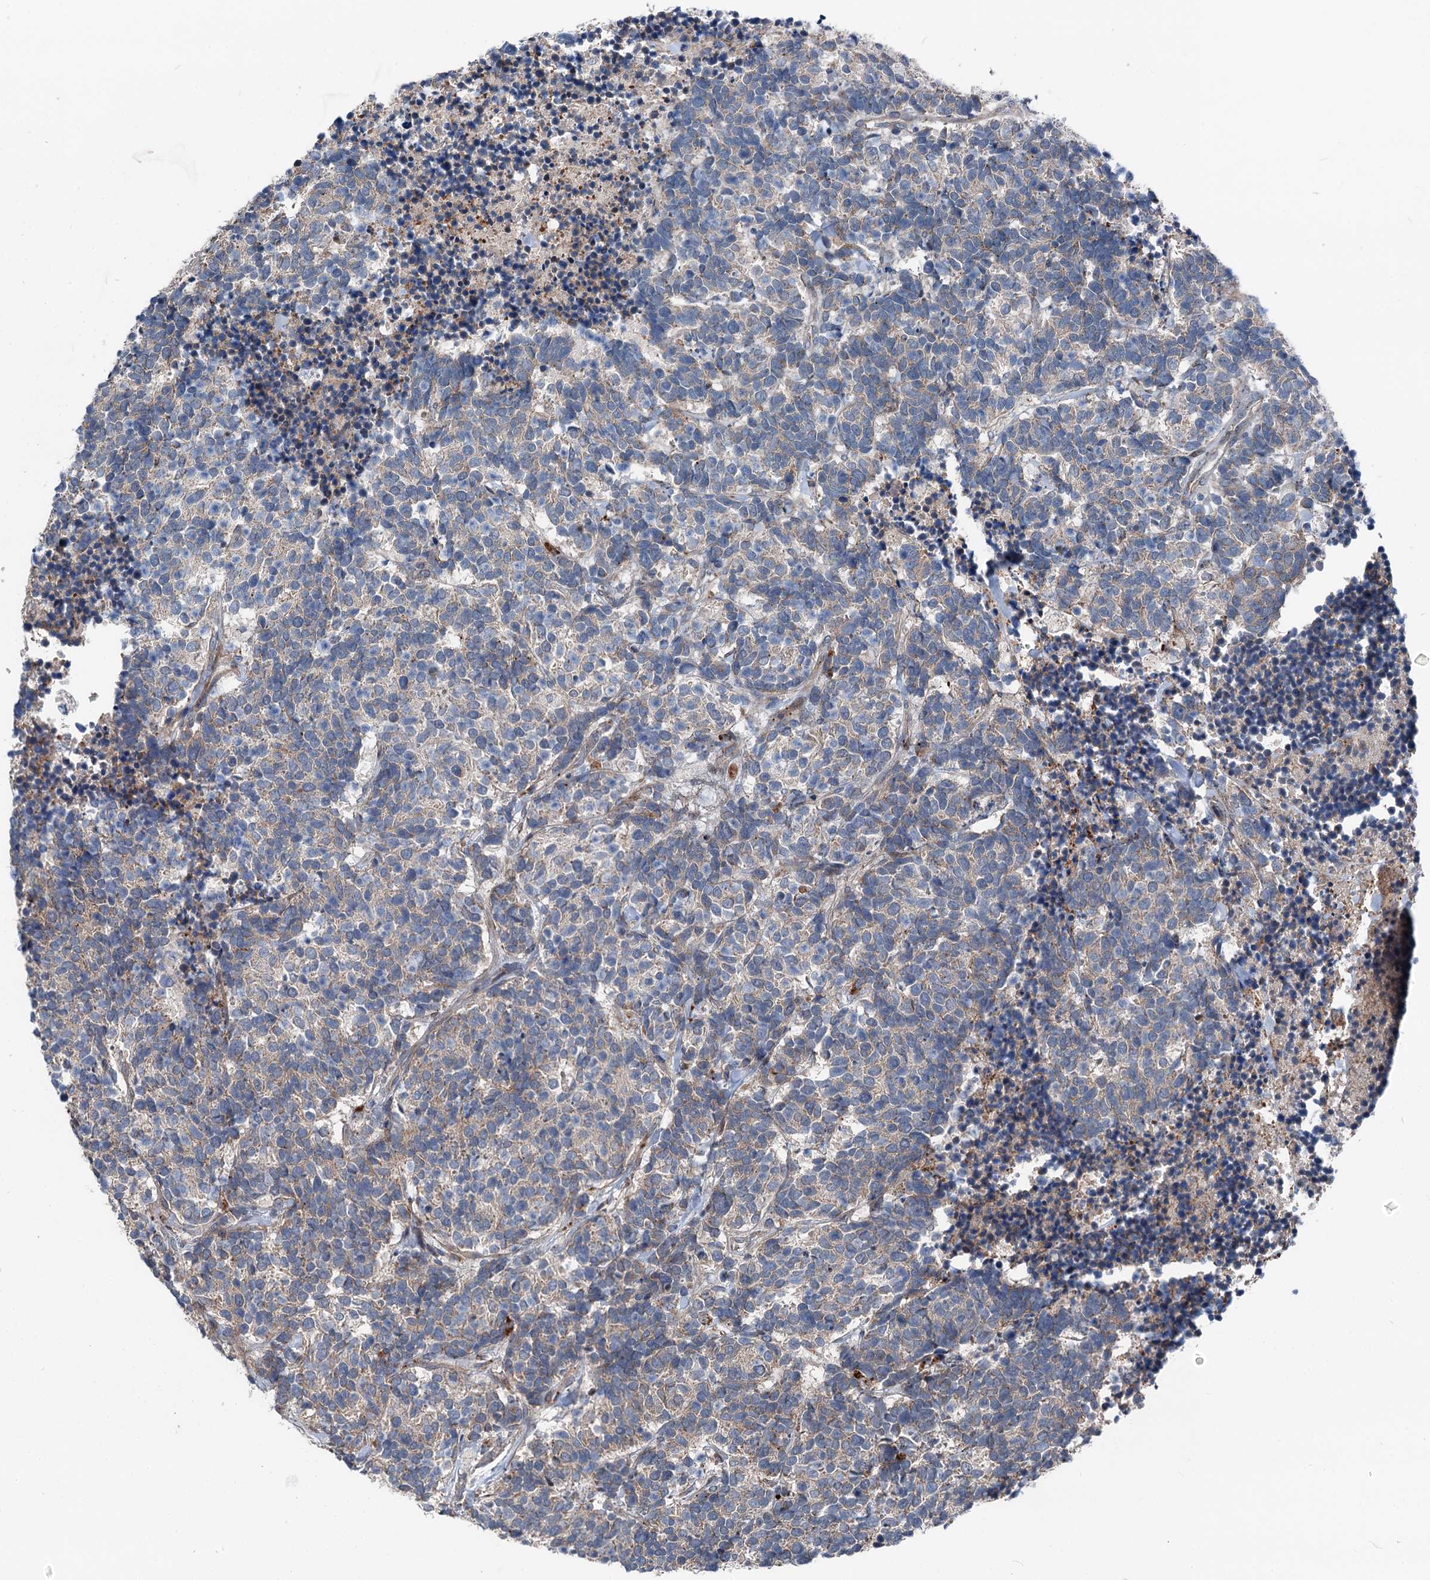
{"staining": {"intensity": "weak", "quantity": "<25%", "location": "cytoplasmic/membranous"}, "tissue": "carcinoid", "cell_type": "Tumor cells", "image_type": "cancer", "snomed": [{"axis": "morphology", "description": "Carcinoma, NOS"}, {"axis": "morphology", "description": "Carcinoid, malignant, NOS"}, {"axis": "topography", "description": "Urinary bladder"}], "caption": "Immunohistochemical staining of human carcinoma reveals no significant staining in tumor cells. (DAB (3,3'-diaminobenzidine) immunohistochemistry, high magnification).", "gene": "POLR1D", "patient": {"sex": "male", "age": 57}}